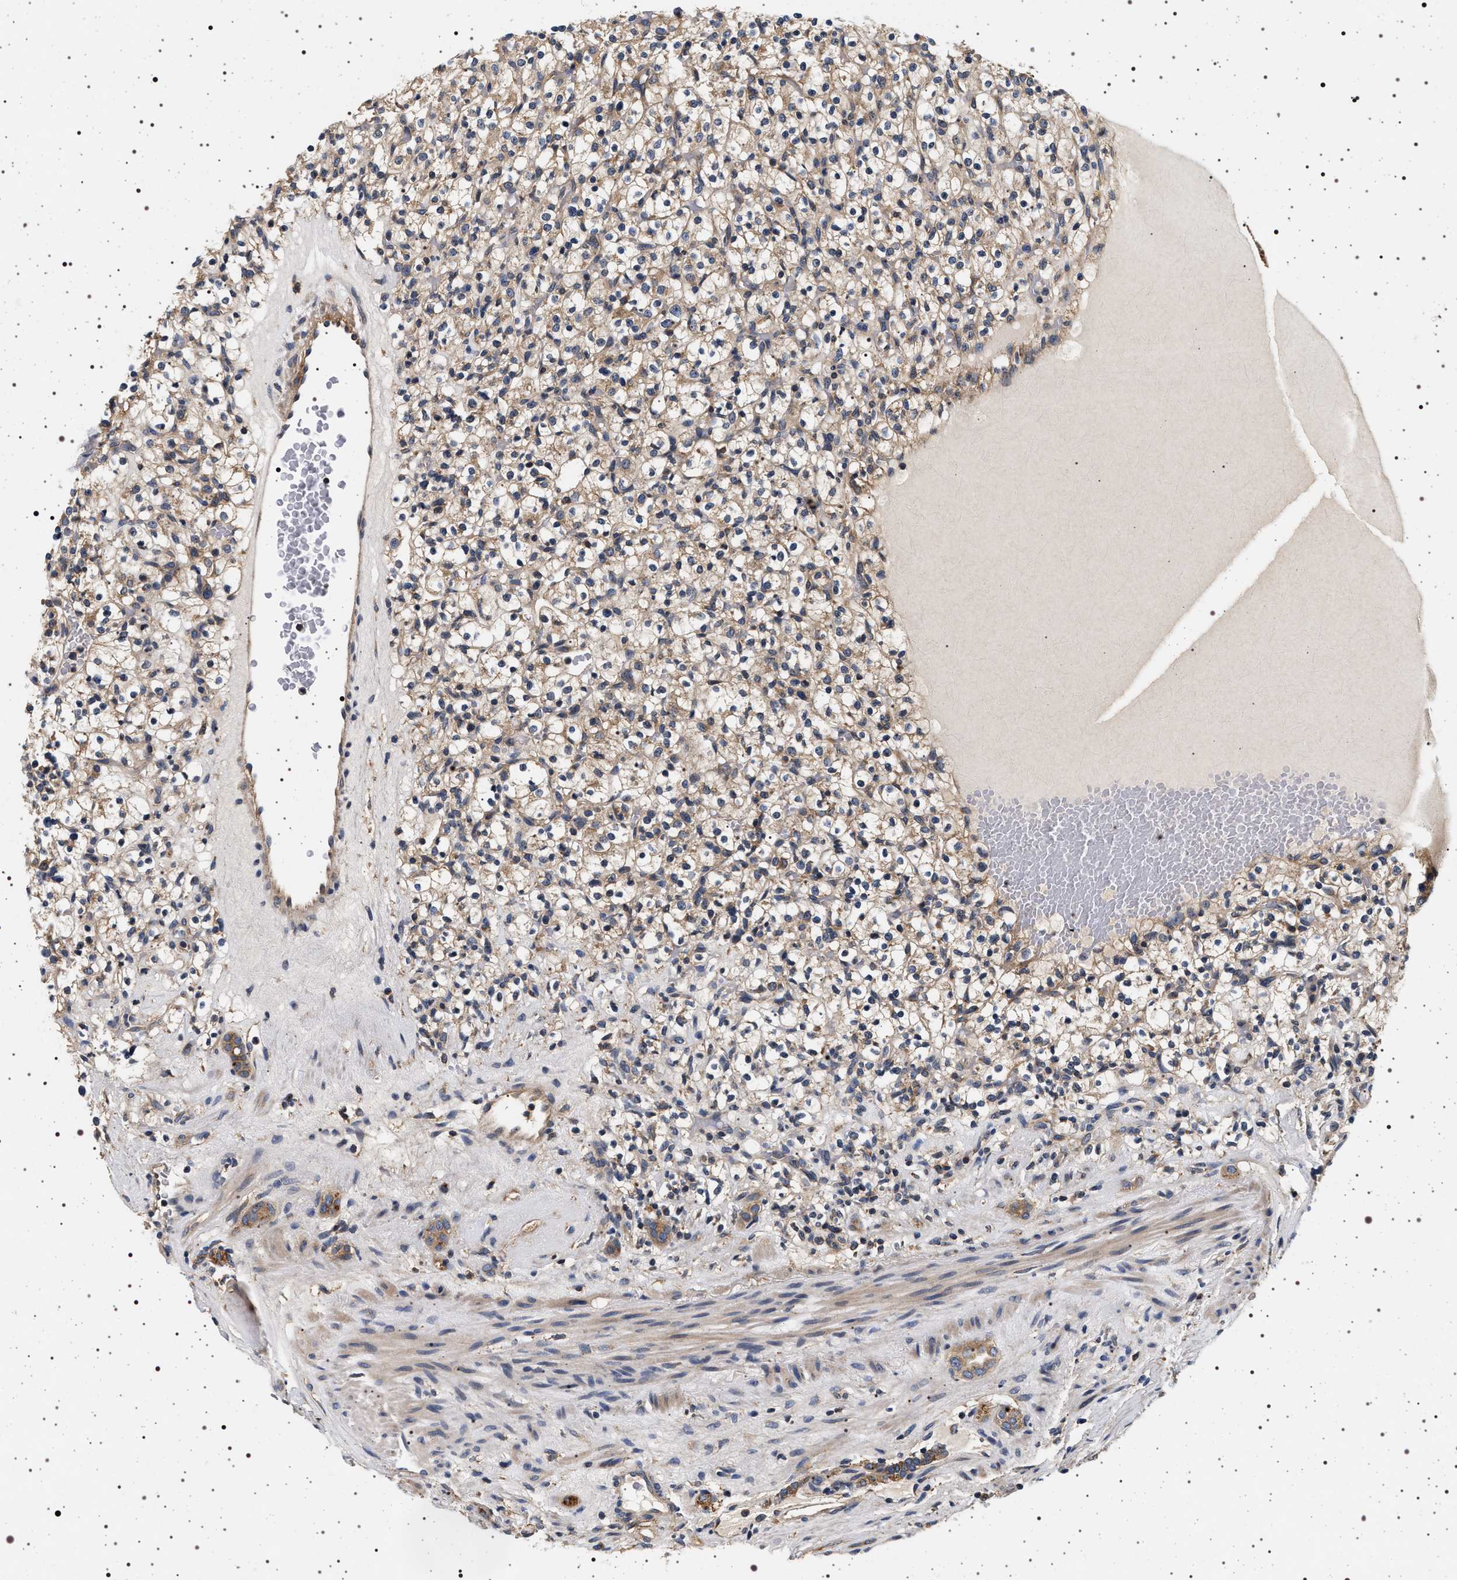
{"staining": {"intensity": "weak", "quantity": ">75%", "location": "cytoplasmic/membranous"}, "tissue": "renal cancer", "cell_type": "Tumor cells", "image_type": "cancer", "snomed": [{"axis": "morphology", "description": "Normal tissue, NOS"}, {"axis": "morphology", "description": "Adenocarcinoma, NOS"}, {"axis": "topography", "description": "Kidney"}], "caption": "There is low levels of weak cytoplasmic/membranous positivity in tumor cells of adenocarcinoma (renal), as demonstrated by immunohistochemical staining (brown color).", "gene": "DCBLD2", "patient": {"sex": "female", "age": 72}}